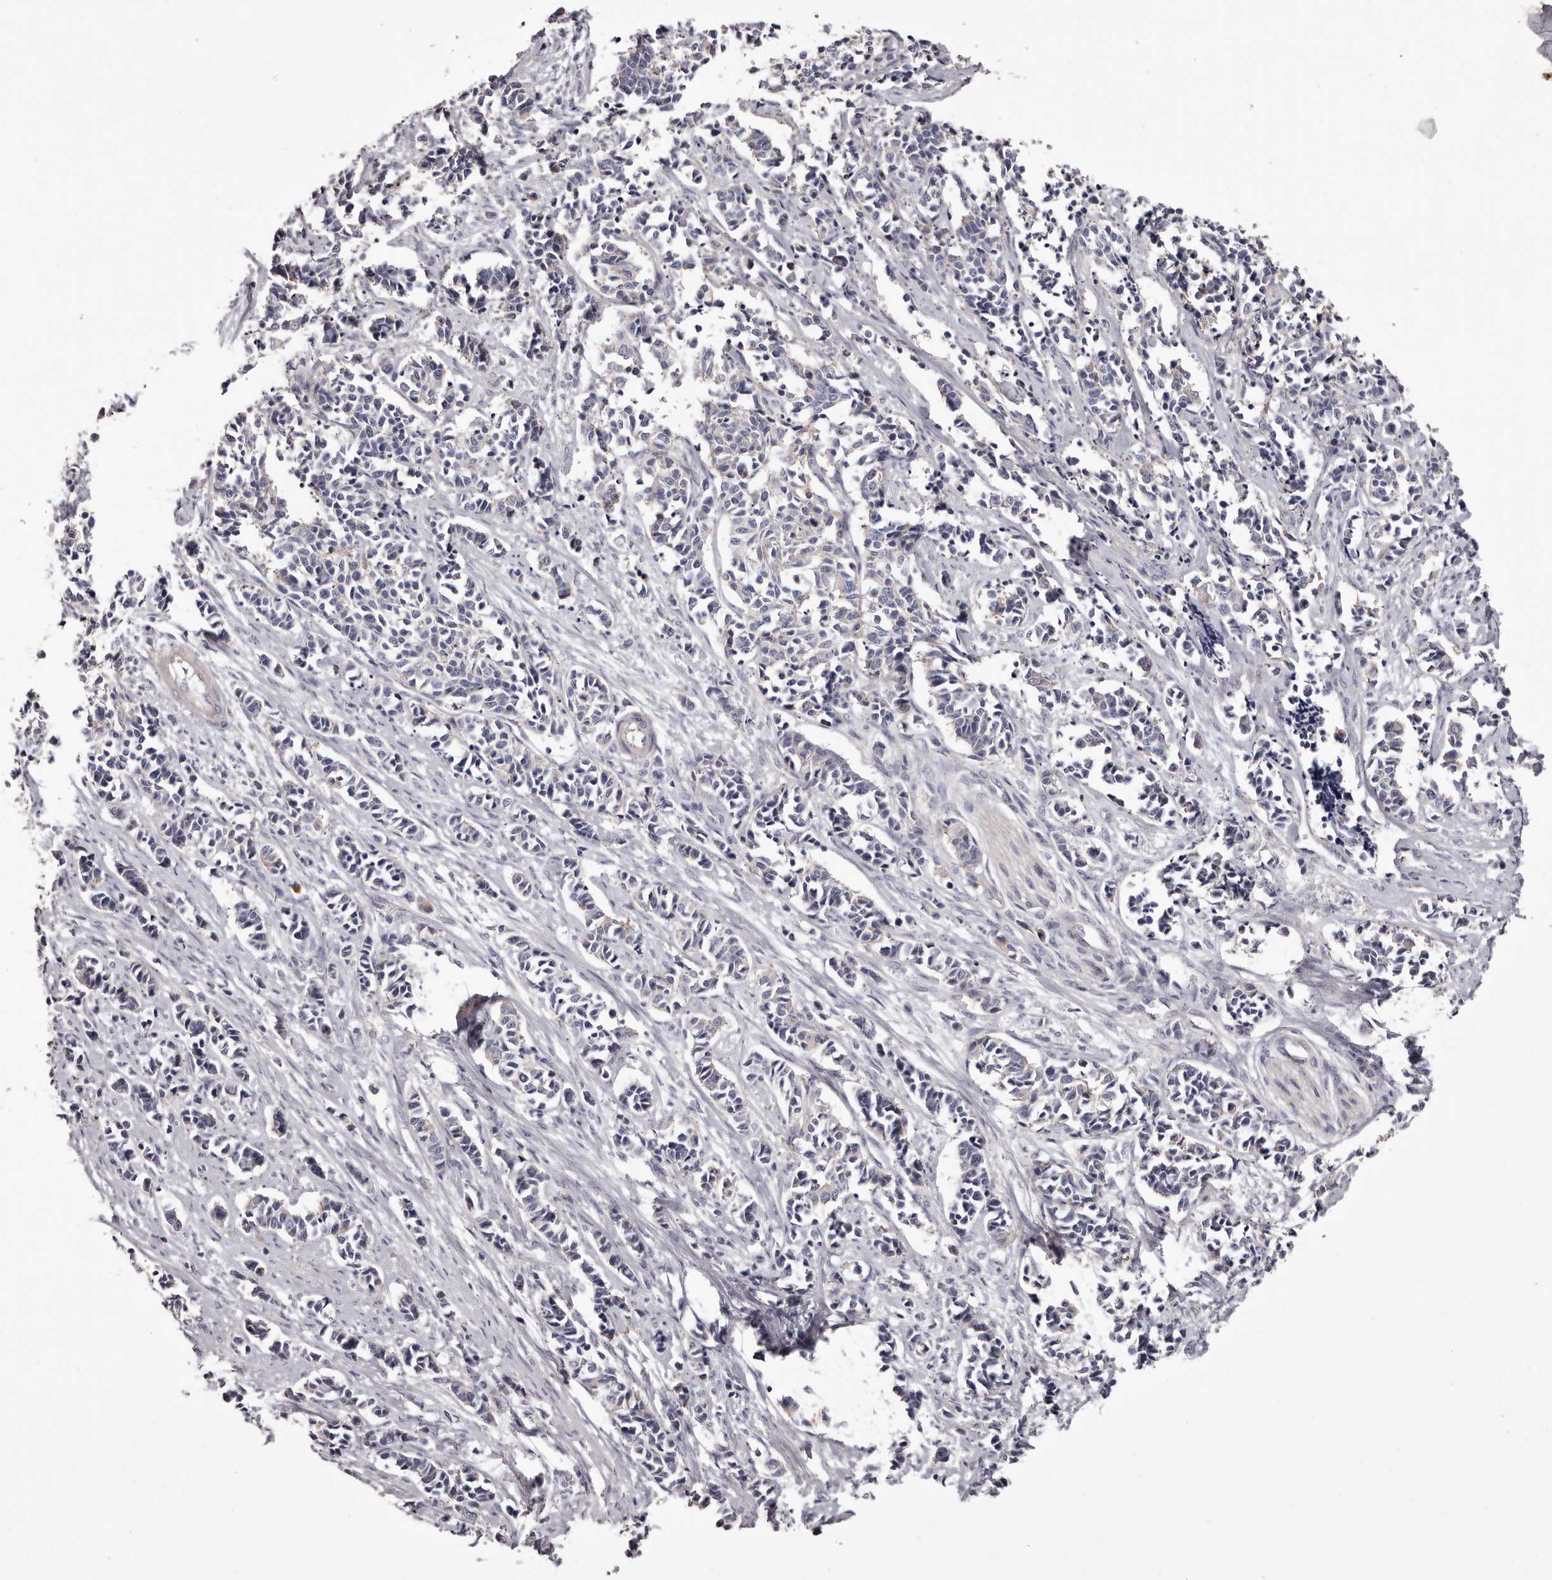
{"staining": {"intensity": "negative", "quantity": "none", "location": "none"}, "tissue": "cervical cancer", "cell_type": "Tumor cells", "image_type": "cancer", "snomed": [{"axis": "morphology", "description": "Normal tissue, NOS"}, {"axis": "morphology", "description": "Squamous cell carcinoma, NOS"}, {"axis": "topography", "description": "Cervix"}], "caption": "This is an immunohistochemistry histopathology image of cervical cancer (squamous cell carcinoma). There is no expression in tumor cells.", "gene": "PEG10", "patient": {"sex": "female", "age": 35}}